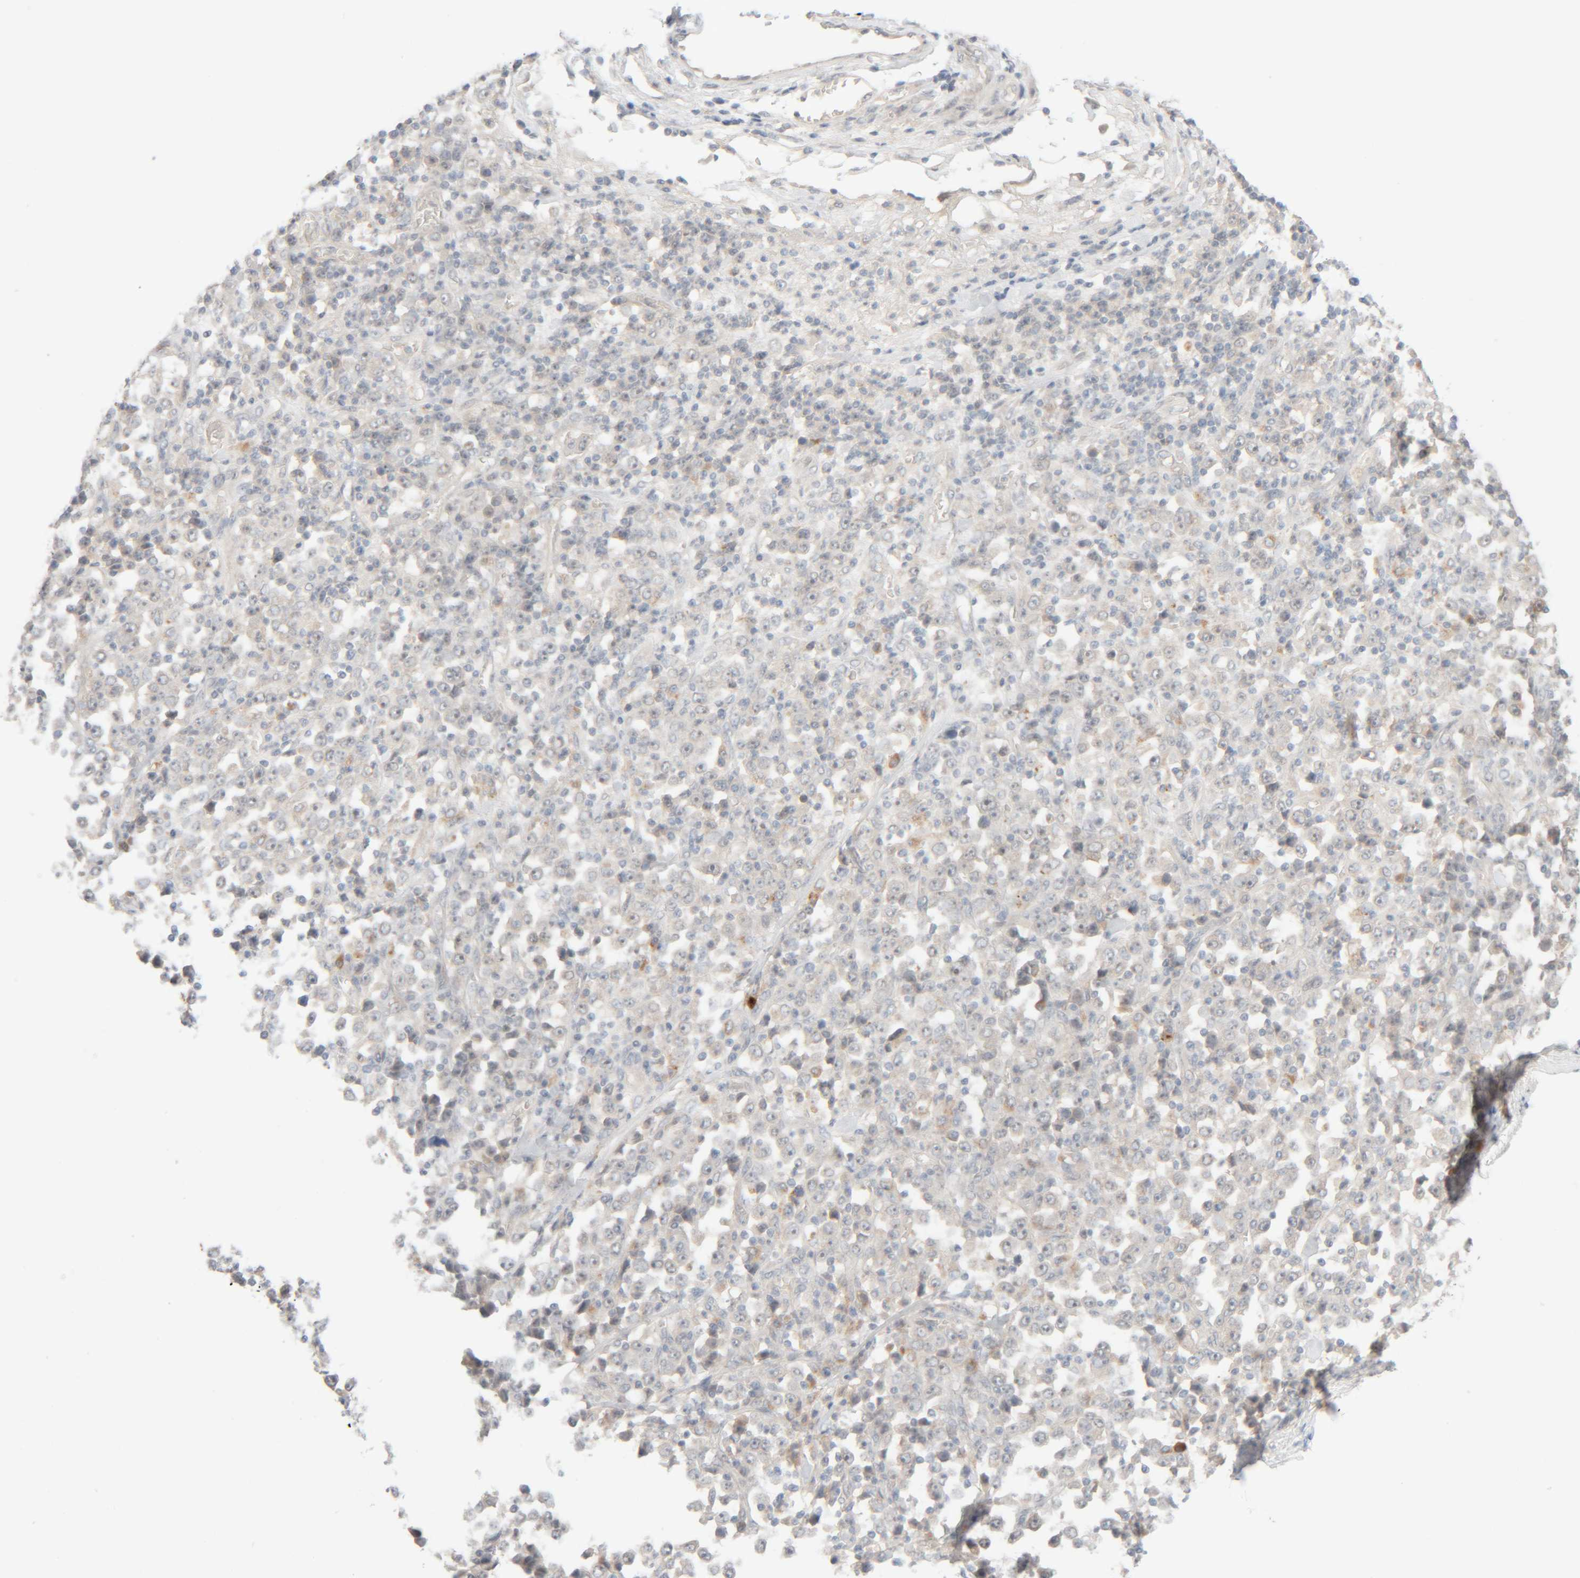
{"staining": {"intensity": "negative", "quantity": "none", "location": "none"}, "tissue": "stomach cancer", "cell_type": "Tumor cells", "image_type": "cancer", "snomed": [{"axis": "morphology", "description": "Normal tissue, NOS"}, {"axis": "morphology", "description": "Adenocarcinoma, NOS"}, {"axis": "topography", "description": "Stomach, upper"}, {"axis": "topography", "description": "Stomach"}], "caption": "DAB immunohistochemical staining of human stomach adenocarcinoma exhibits no significant positivity in tumor cells. Brightfield microscopy of immunohistochemistry (IHC) stained with DAB (brown) and hematoxylin (blue), captured at high magnification.", "gene": "CHKA", "patient": {"sex": "male", "age": 59}}